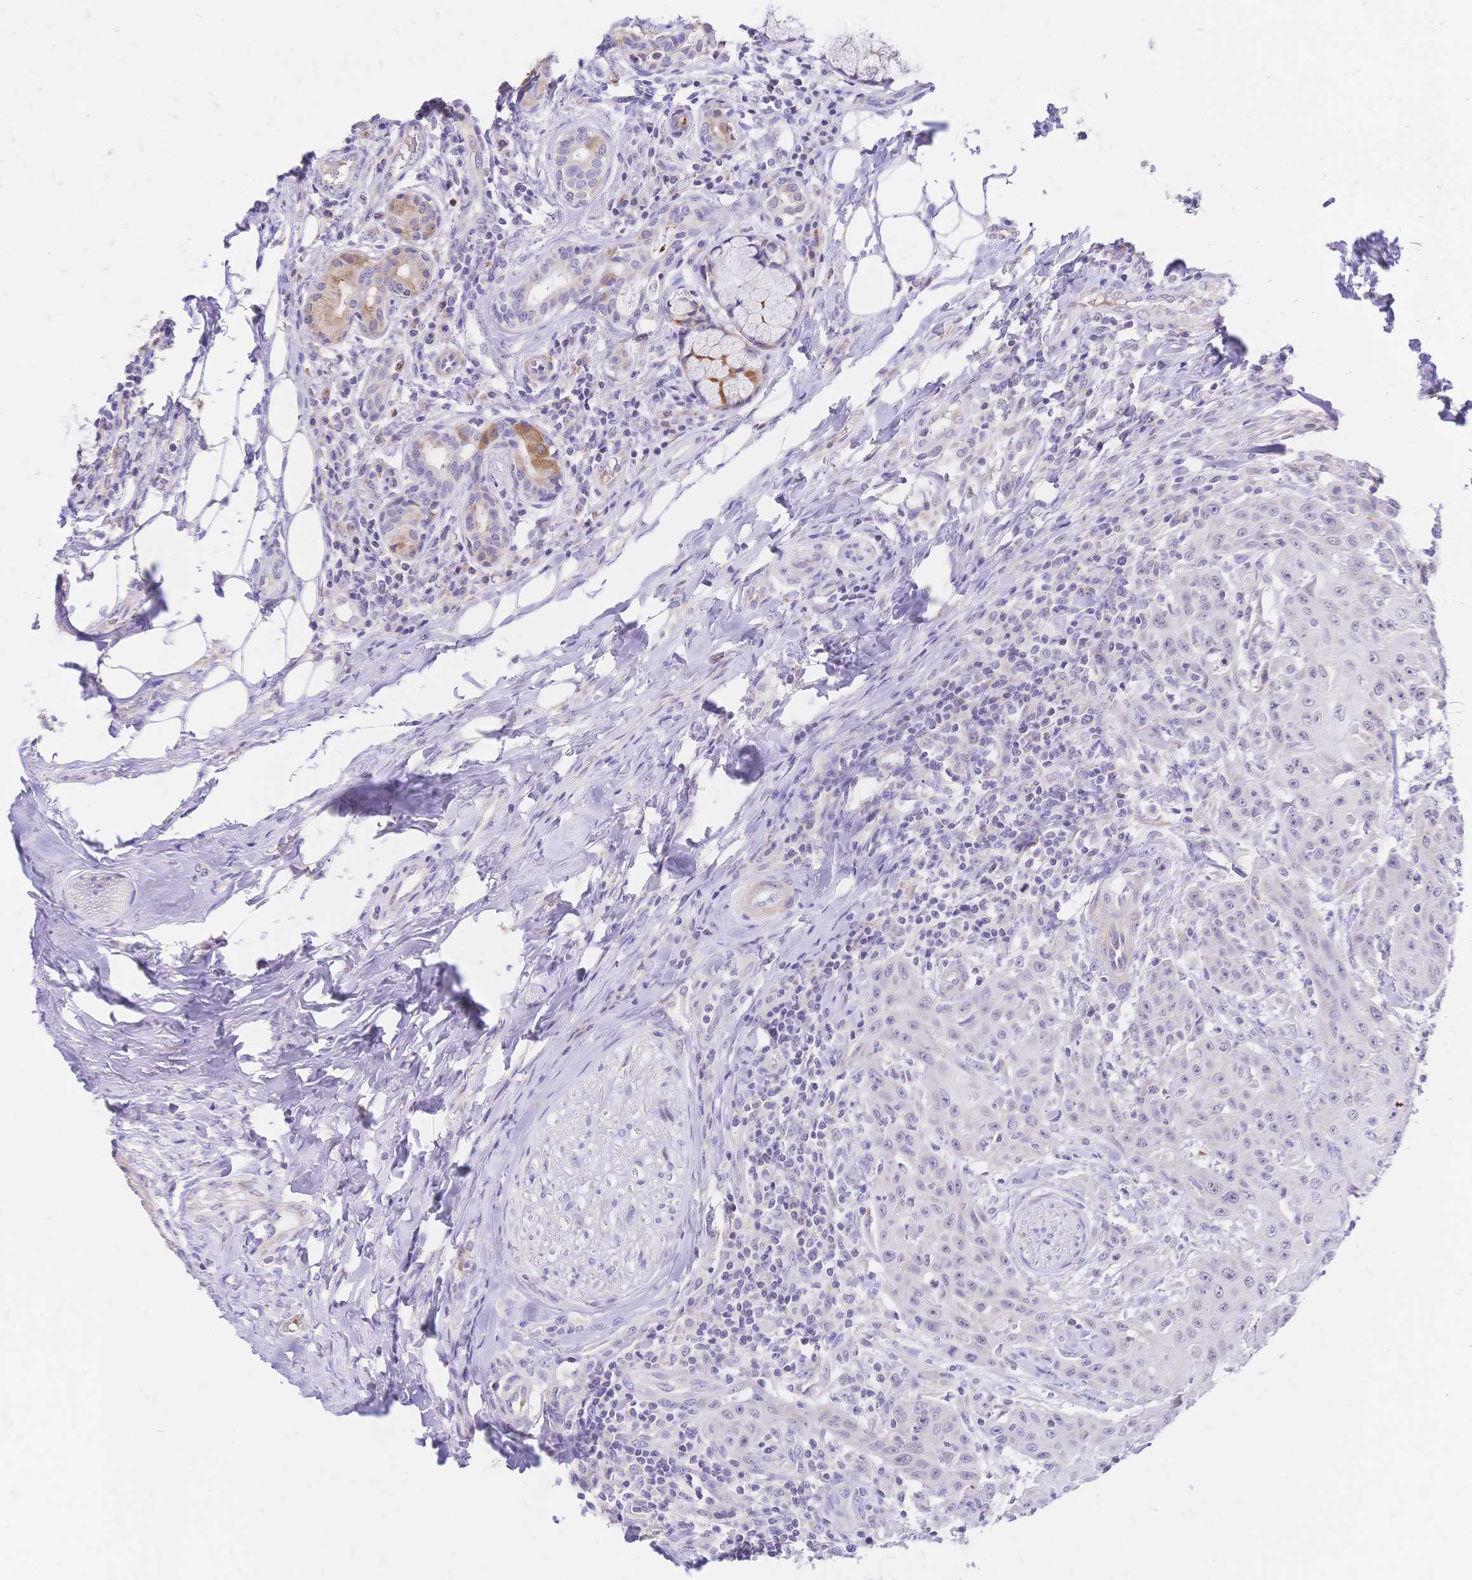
{"staining": {"intensity": "weak", "quantity": "<25%", "location": "cytoplasmic/membranous"}, "tissue": "head and neck cancer", "cell_type": "Tumor cells", "image_type": "cancer", "snomed": [{"axis": "morphology", "description": "Normal tissue, NOS"}, {"axis": "morphology", "description": "Squamous cell carcinoma, NOS"}, {"axis": "topography", "description": "Oral tissue"}, {"axis": "topography", "description": "Head-Neck"}], "caption": "IHC of human squamous cell carcinoma (head and neck) displays no positivity in tumor cells.", "gene": "CLEC18B", "patient": {"sex": "female", "age": 55}}